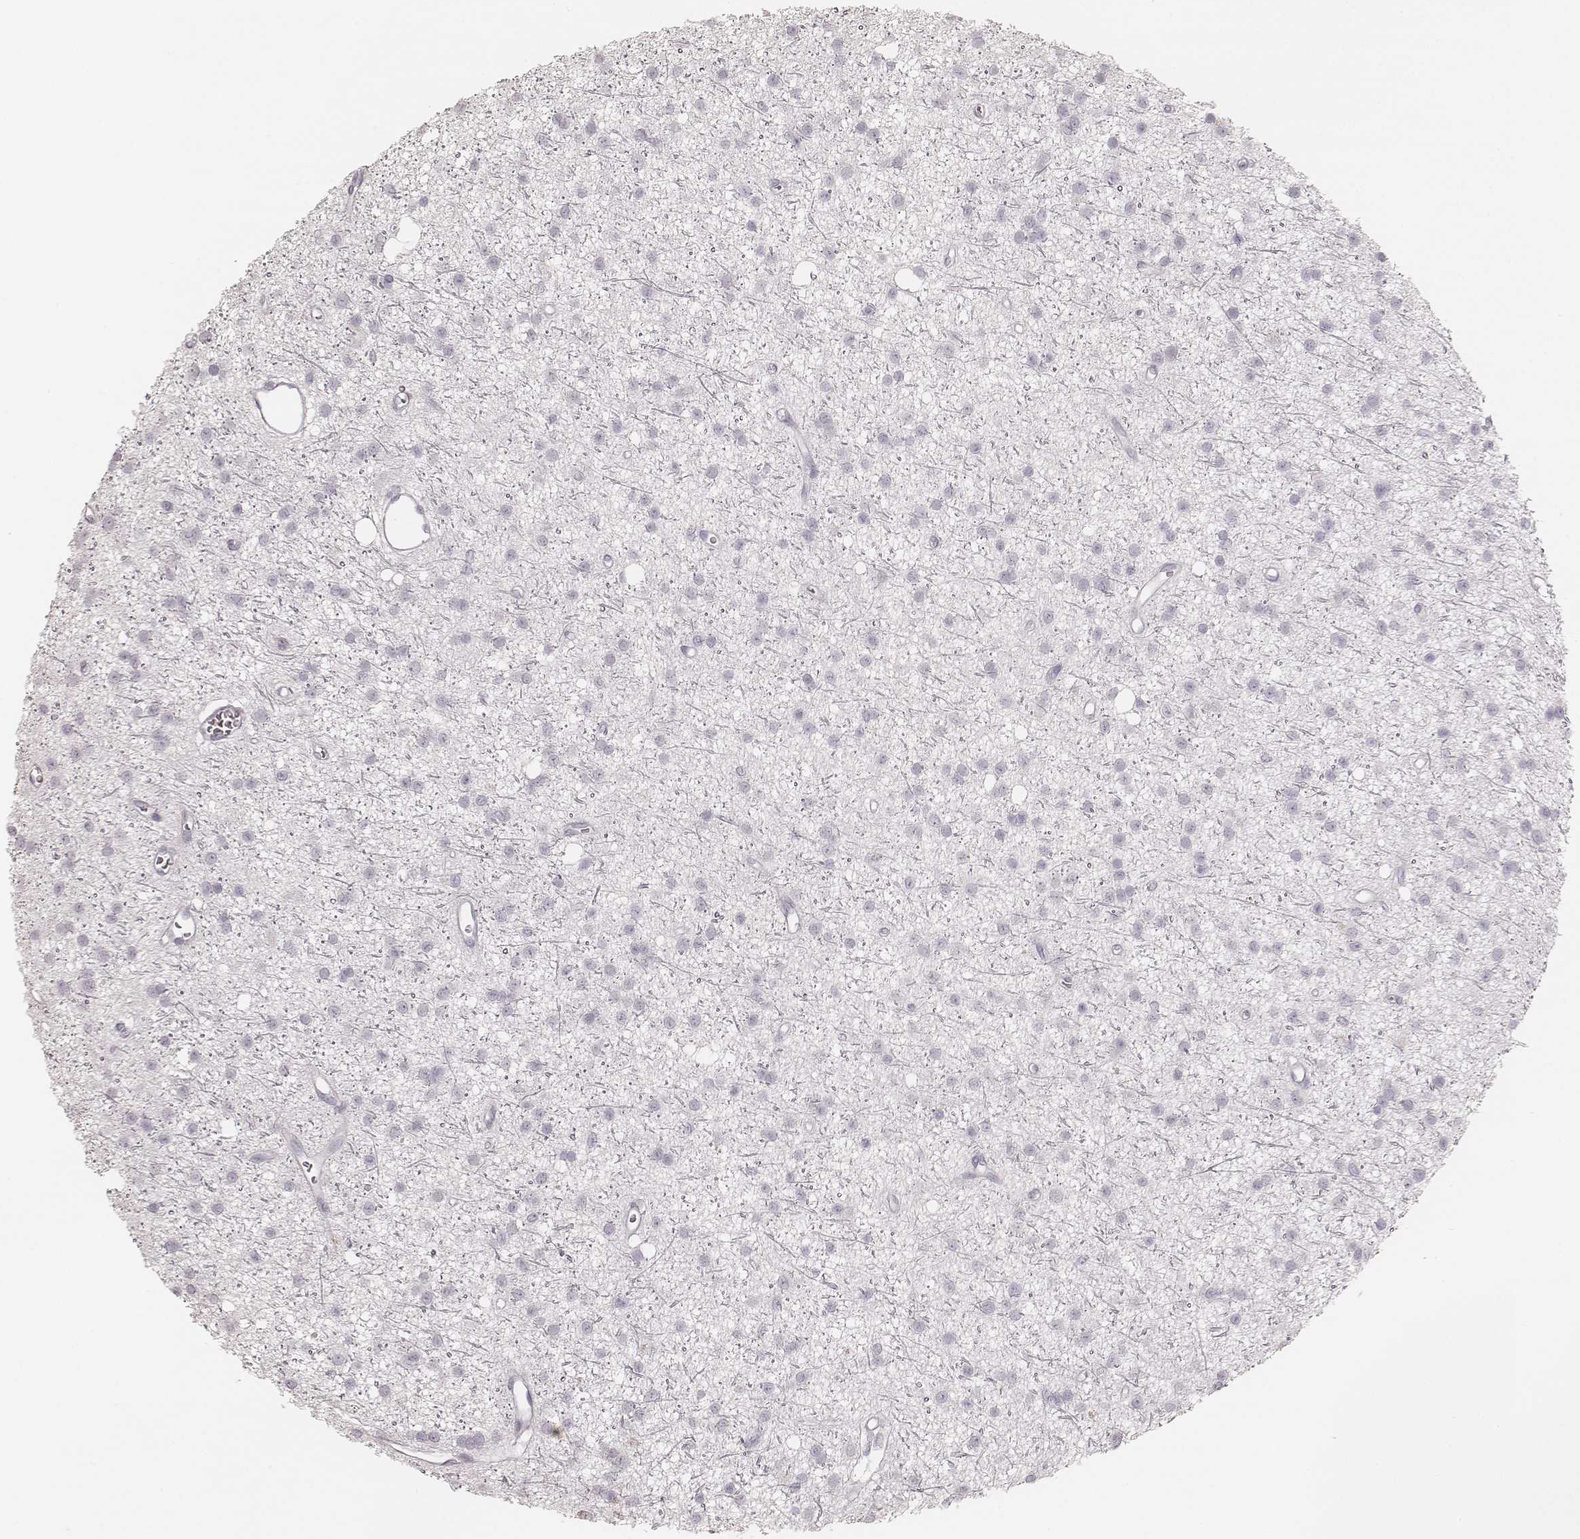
{"staining": {"intensity": "negative", "quantity": "none", "location": "none"}, "tissue": "glioma", "cell_type": "Tumor cells", "image_type": "cancer", "snomed": [{"axis": "morphology", "description": "Glioma, malignant, Low grade"}, {"axis": "topography", "description": "Brain"}], "caption": "An IHC photomicrograph of low-grade glioma (malignant) is shown. There is no staining in tumor cells of low-grade glioma (malignant).", "gene": "KRT82", "patient": {"sex": "male", "age": 27}}